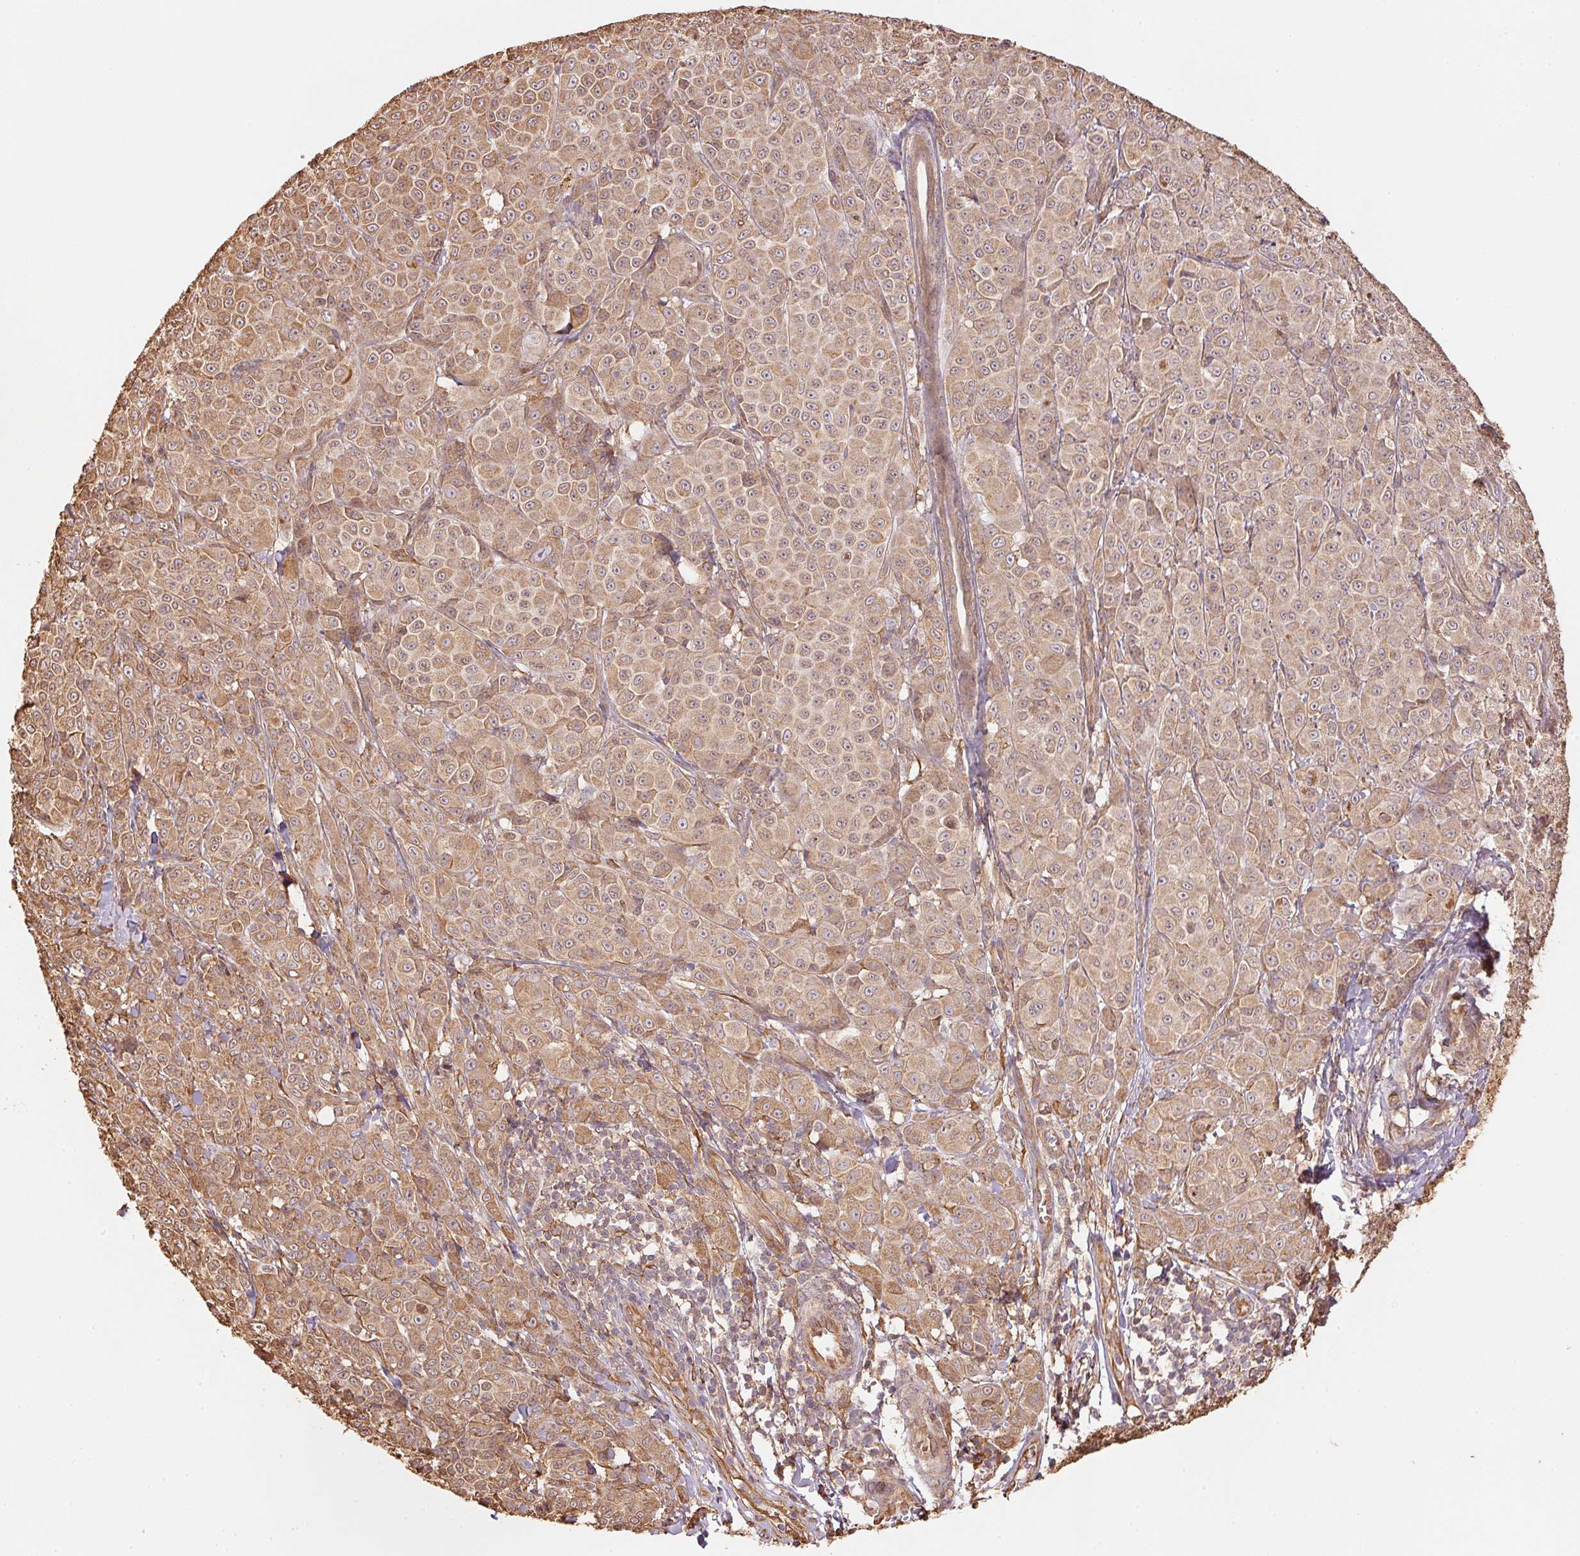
{"staining": {"intensity": "weak", "quantity": ">75%", "location": "cytoplasmic/membranous"}, "tissue": "melanoma", "cell_type": "Tumor cells", "image_type": "cancer", "snomed": [{"axis": "morphology", "description": "Malignant melanoma, NOS"}, {"axis": "topography", "description": "Skin"}], "caption": "Malignant melanoma stained with a brown dye displays weak cytoplasmic/membranous positive expression in approximately >75% of tumor cells.", "gene": "C6orf163", "patient": {"sex": "male", "age": 89}}